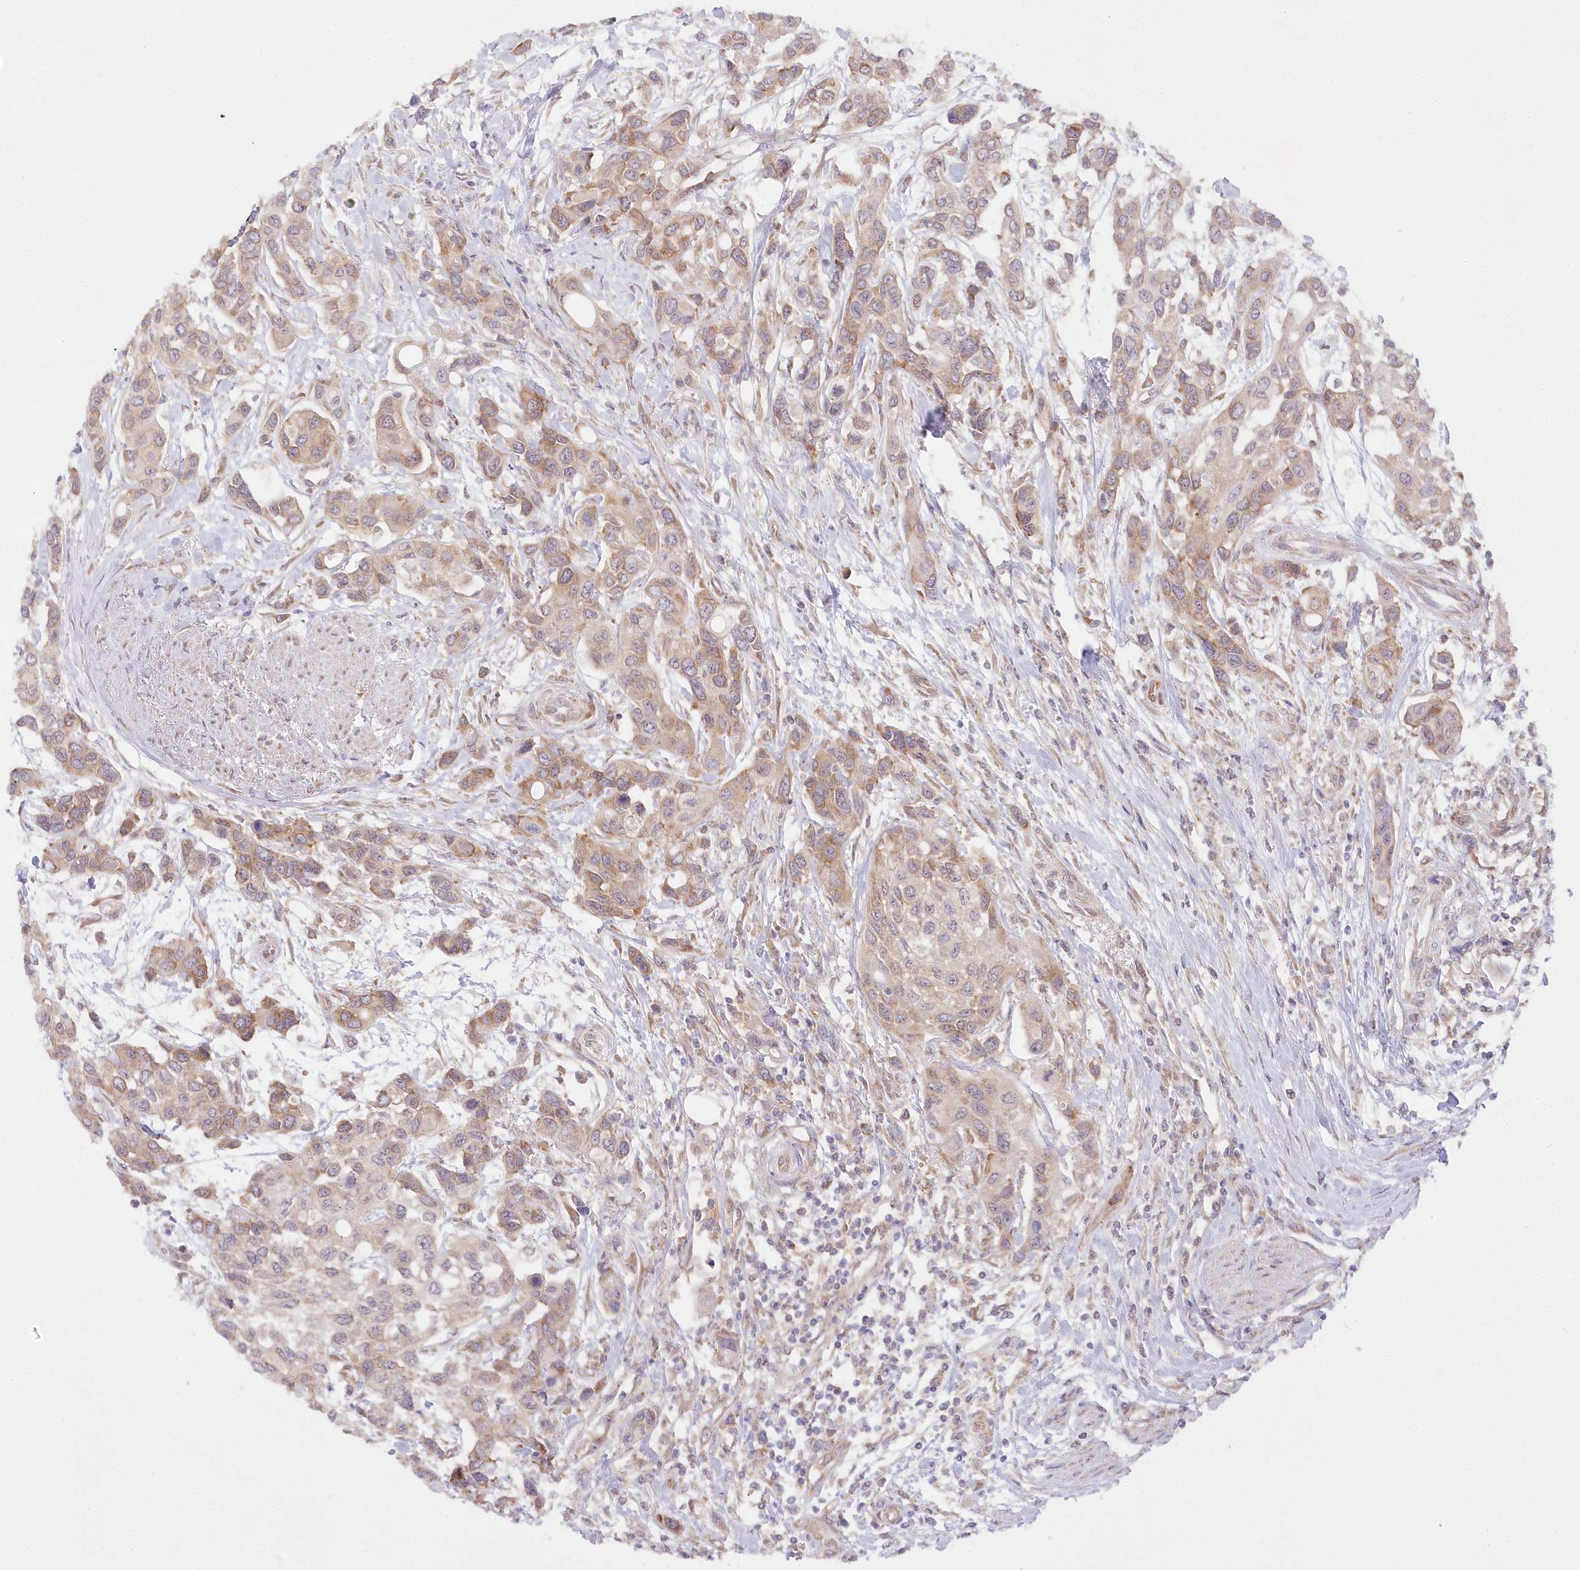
{"staining": {"intensity": "moderate", "quantity": "25%-75%", "location": "cytoplasmic/membranous"}, "tissue": "urothelial cancer", "cell_type": "Tumor cells", "image_type": "cancer", "snomed": [{"axis": "morphology", "description": "Normal tissue, NOS"}, {"axis": "morphology", "description": "Urothelial carcinoma, High grade"}, {"axis": "topography", "description": "Vascular tissue"}, {"axis": "topography", "description": "Urinary bladder"}], "caption": "This histopathology image shows IHC staining of urothelial cancer, with medium moderate cytoplasmic/membranous expression in about 25%-75% of tumor cells.", "gene": "RNPEP", "patient": {"sex": "female", "age": 56}}